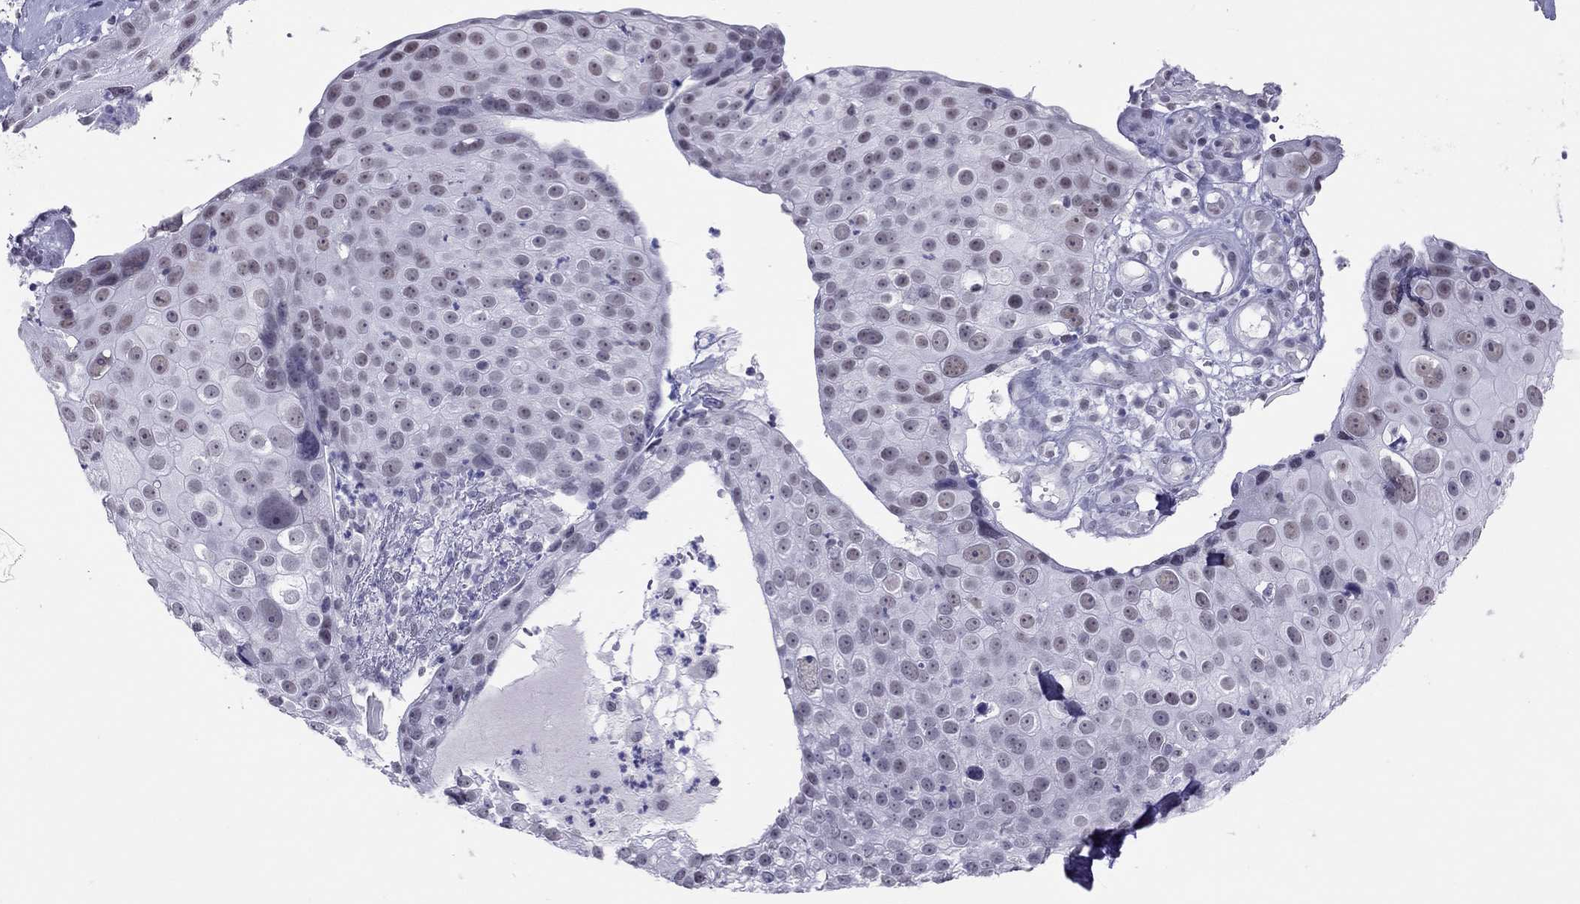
{"staining": {"intensity": "negative", "quantity": "none", "location": "none"}, "tissue": "skin cancer", "cell_type": "Tumor cells", "image_type": "cancer", "snomed": [{"axis": "morphology", "description": "Squamous cell carcinoma, NOS"}, {"axis": "topography", "description": "Skin"}], "caption": "The photomicrograph displays no staining of tumor cells in squamous cell carcinoma (skin).", "gene": "JHY", "patient": {"sex": "male", "age": 71}}